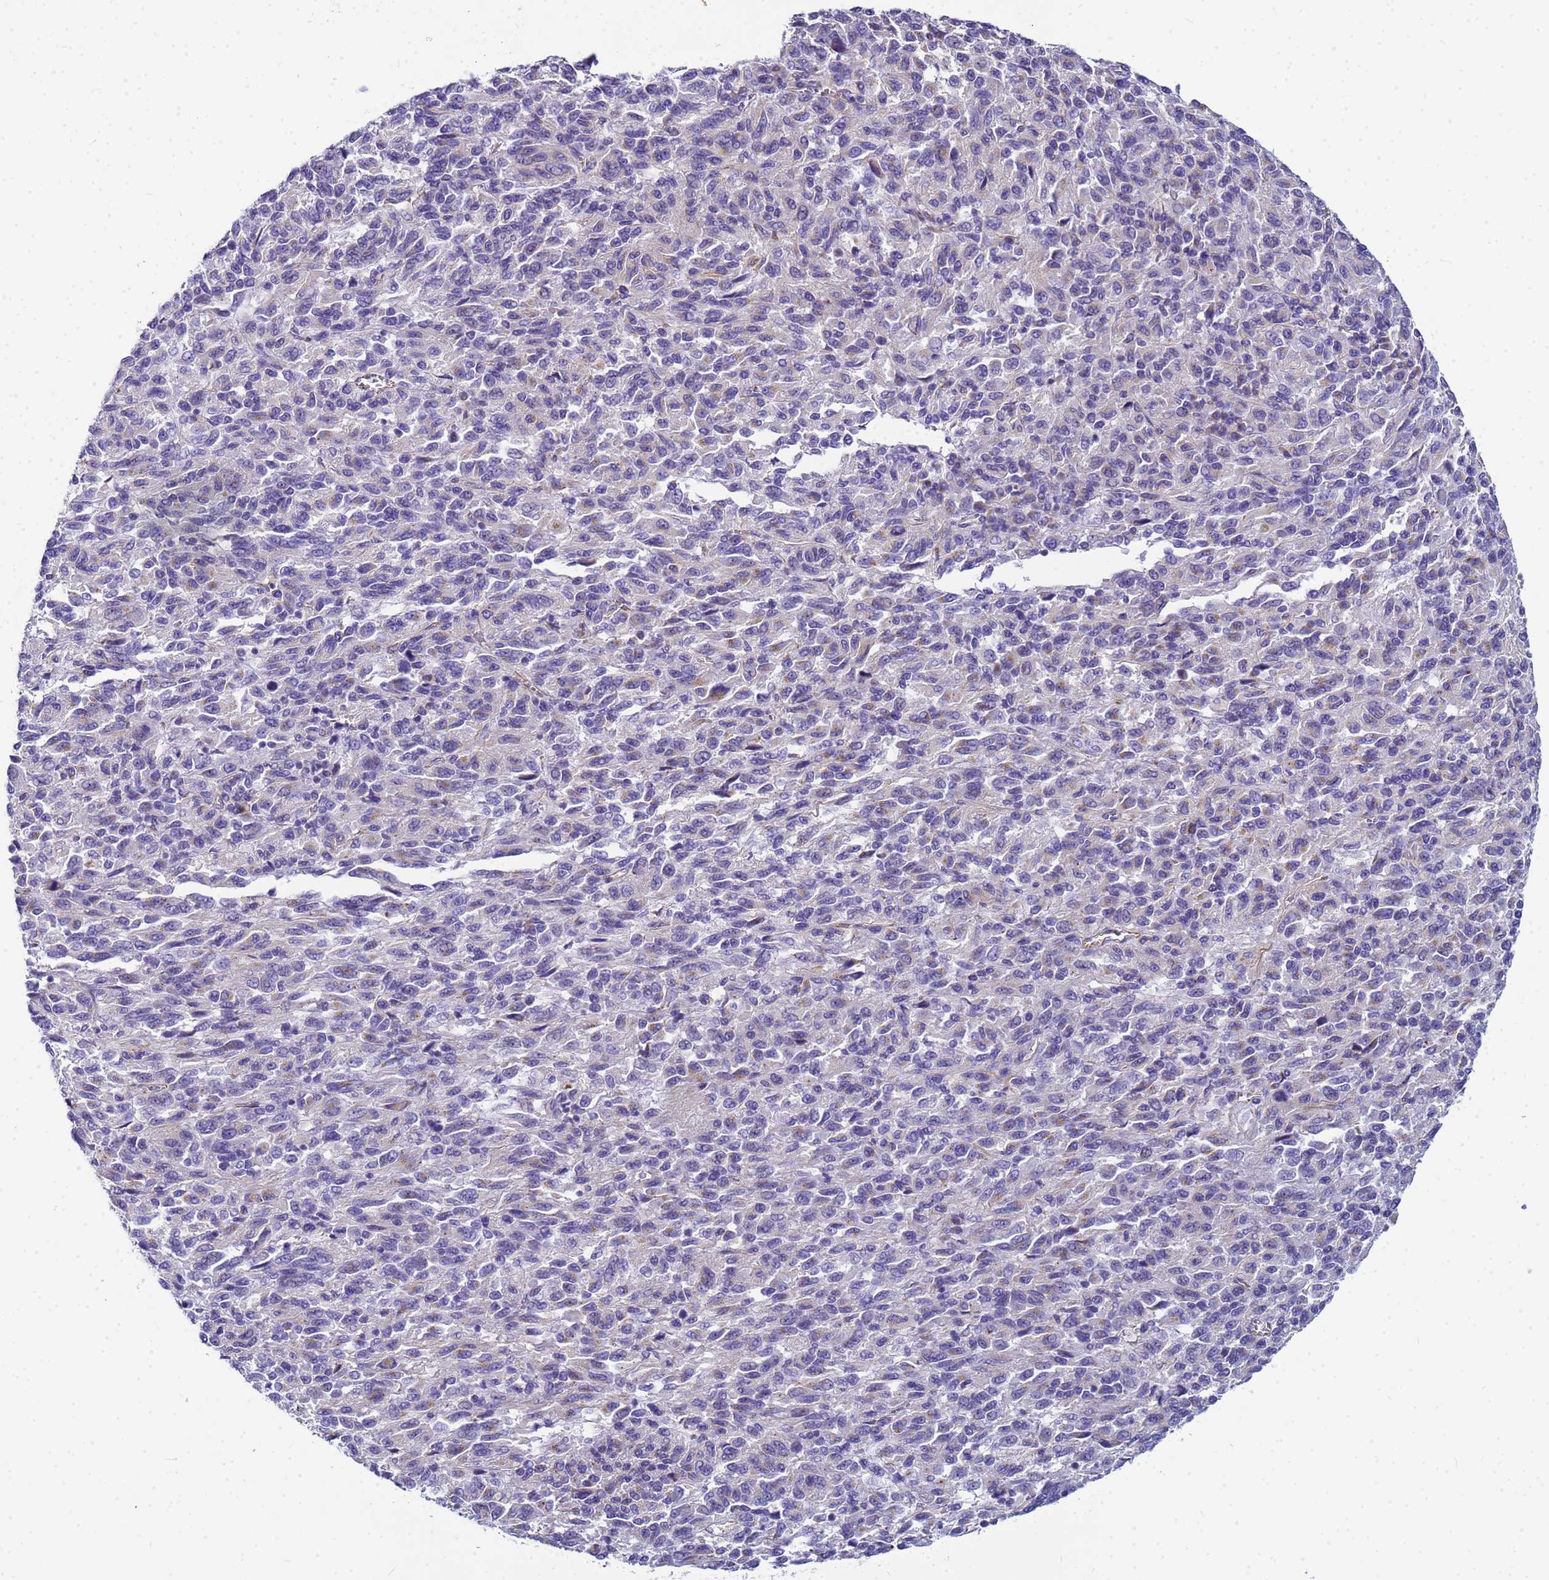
{"staining": {"intensity": "negative", "quantity": "none", "location": "none"}, "tissue": "melanoma", "cell_type": "Tumor cells", "image_type": "cancer", "snomed": [{"axis": "morphology", "description": "Malignant melanoma, Metastatic site"}, {"axis": "topography", "description": "Lung"}], "caption": "Tumor cells show no significant protein expression in malignant melanoma (metastatic site).", "gene": "UBXN2B", "patient": {"sex": "male", "age": 64}}